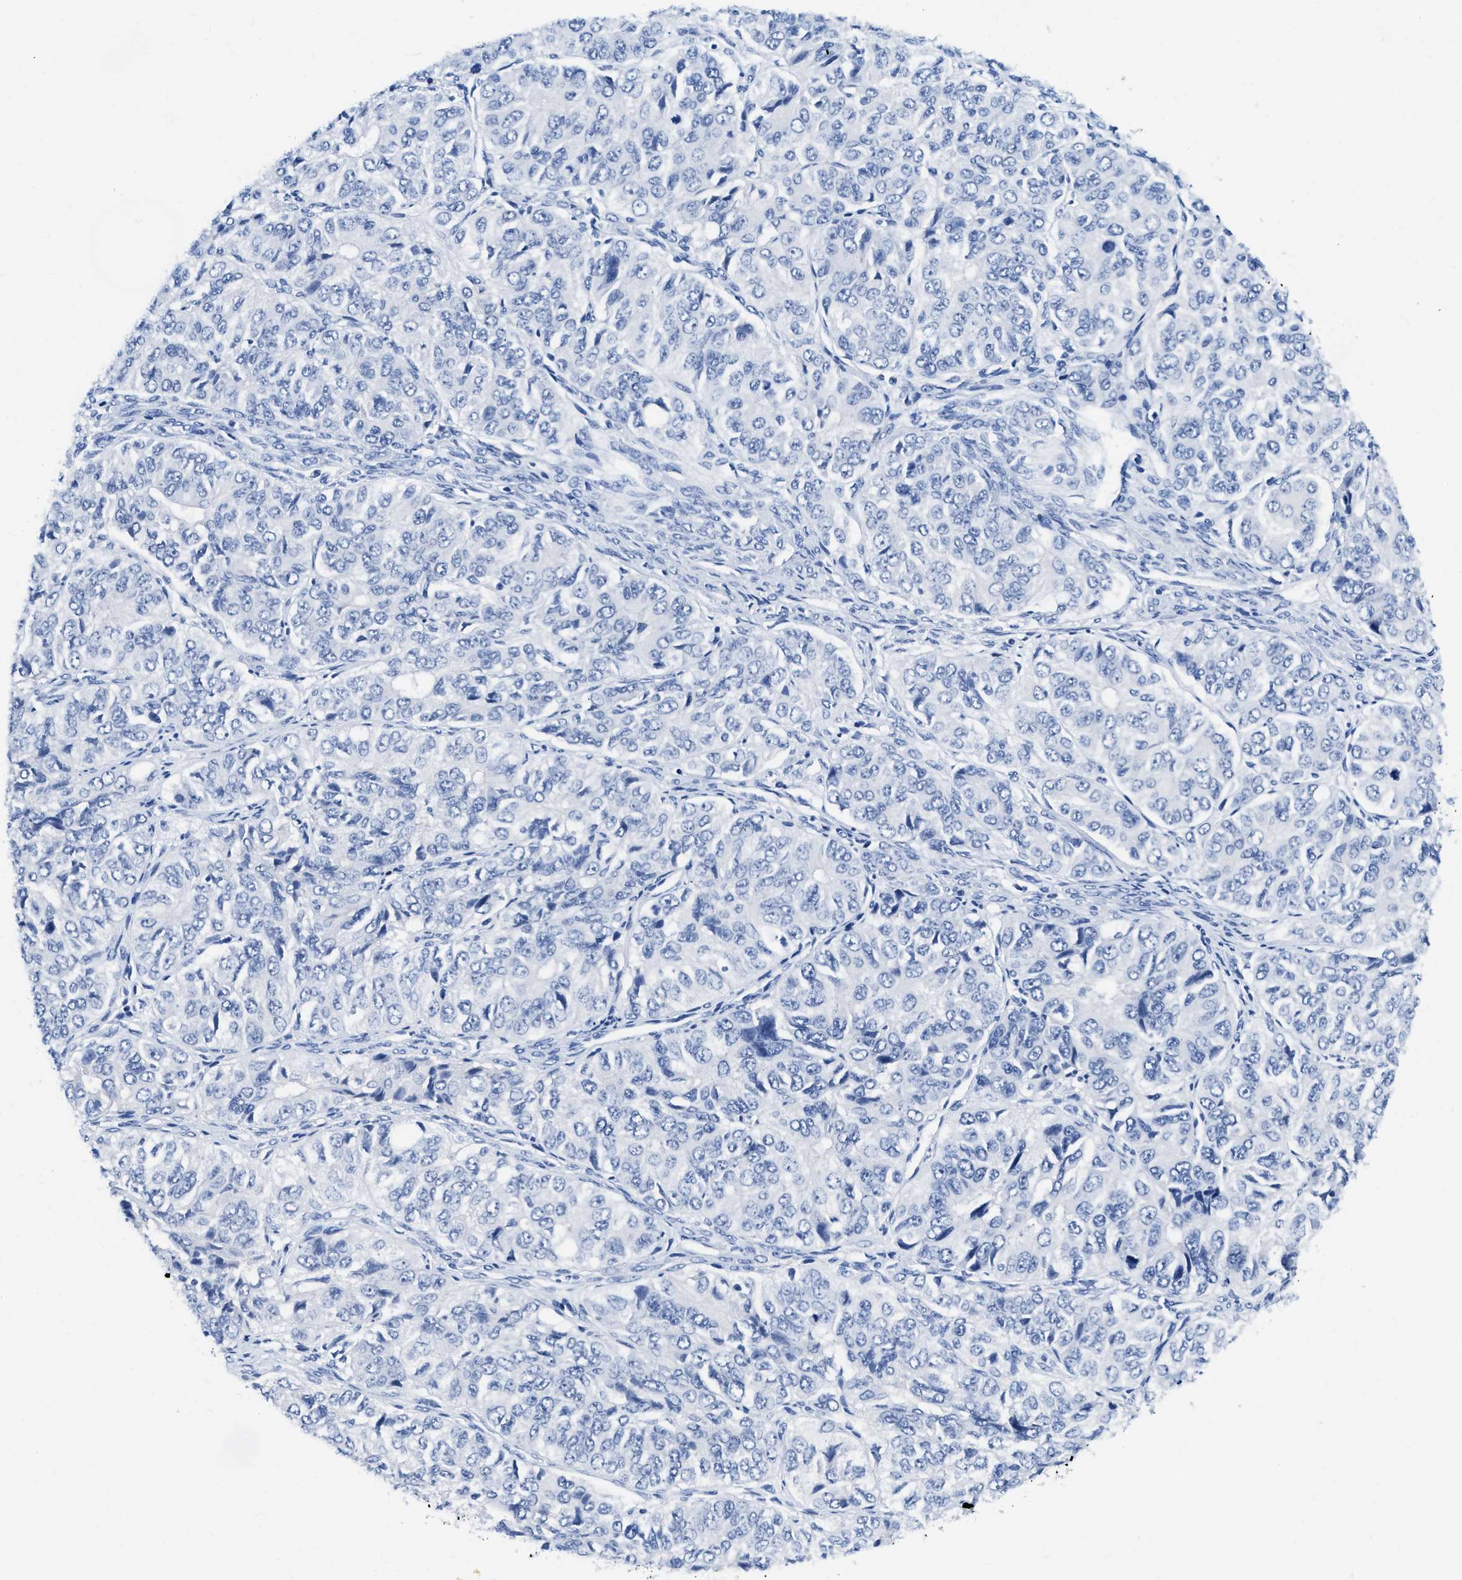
{"staining": {"intensity": "negative", "quantity": "none", "location": "none"}, "tissue": "ovarian cancer", "cell_type": "Tumor cells", "image_type": "cancer", "snomed": [{"axis": "morphology", "description": "Carcinoma, endometroid"}, {"axis": "topography", "description": "Ovary"}], "caption": "Immunohistochemical staining of human ovarian cancer displays no significant expression in tumor cells. (DAB (3,3'-diaminobenzidine) immunohistochemistry (IHC), high magnification).", "gene": "TCF7", "patient": {"sex": "female", "age": 51}}